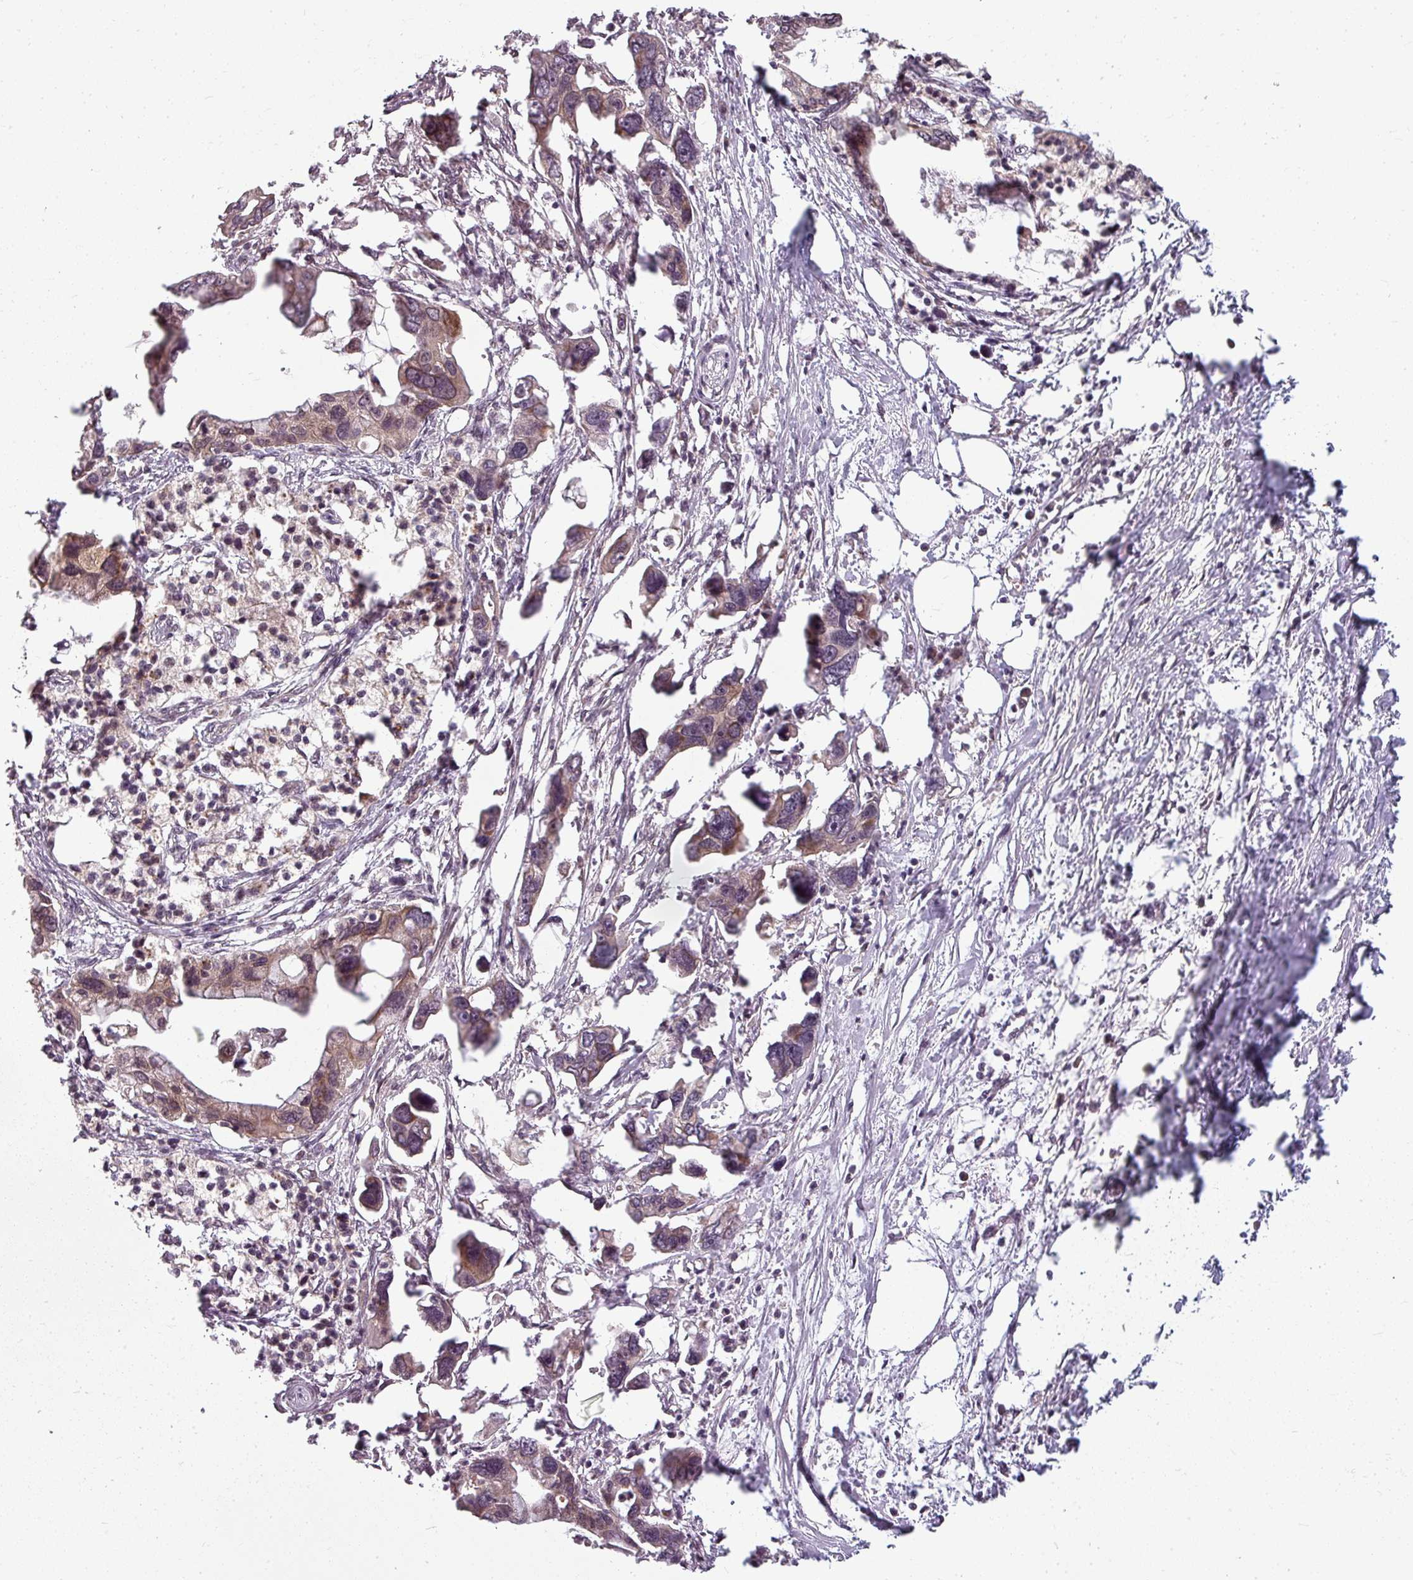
{"staining": {"intensity": "weak", "quantity": ">75%", "location": "cytoplasmic/membranous"}, "tissue": "pancreatic cancer", "cell_type": "Tumor cells", "image_type": "cancer", "snomed": [{"axis": "morphology", "description": "Adenocarcinoma, NOS"}, {"axis": "topography", "description": "Pancreas"}], "caption": "Pancreatic cancer stained with IHC exhibits weak cytoplasmic/membranous staining in about >75% of tumor cells.", "gene": "CLIC1", "patient": {"sex": "female", "age": 83}}